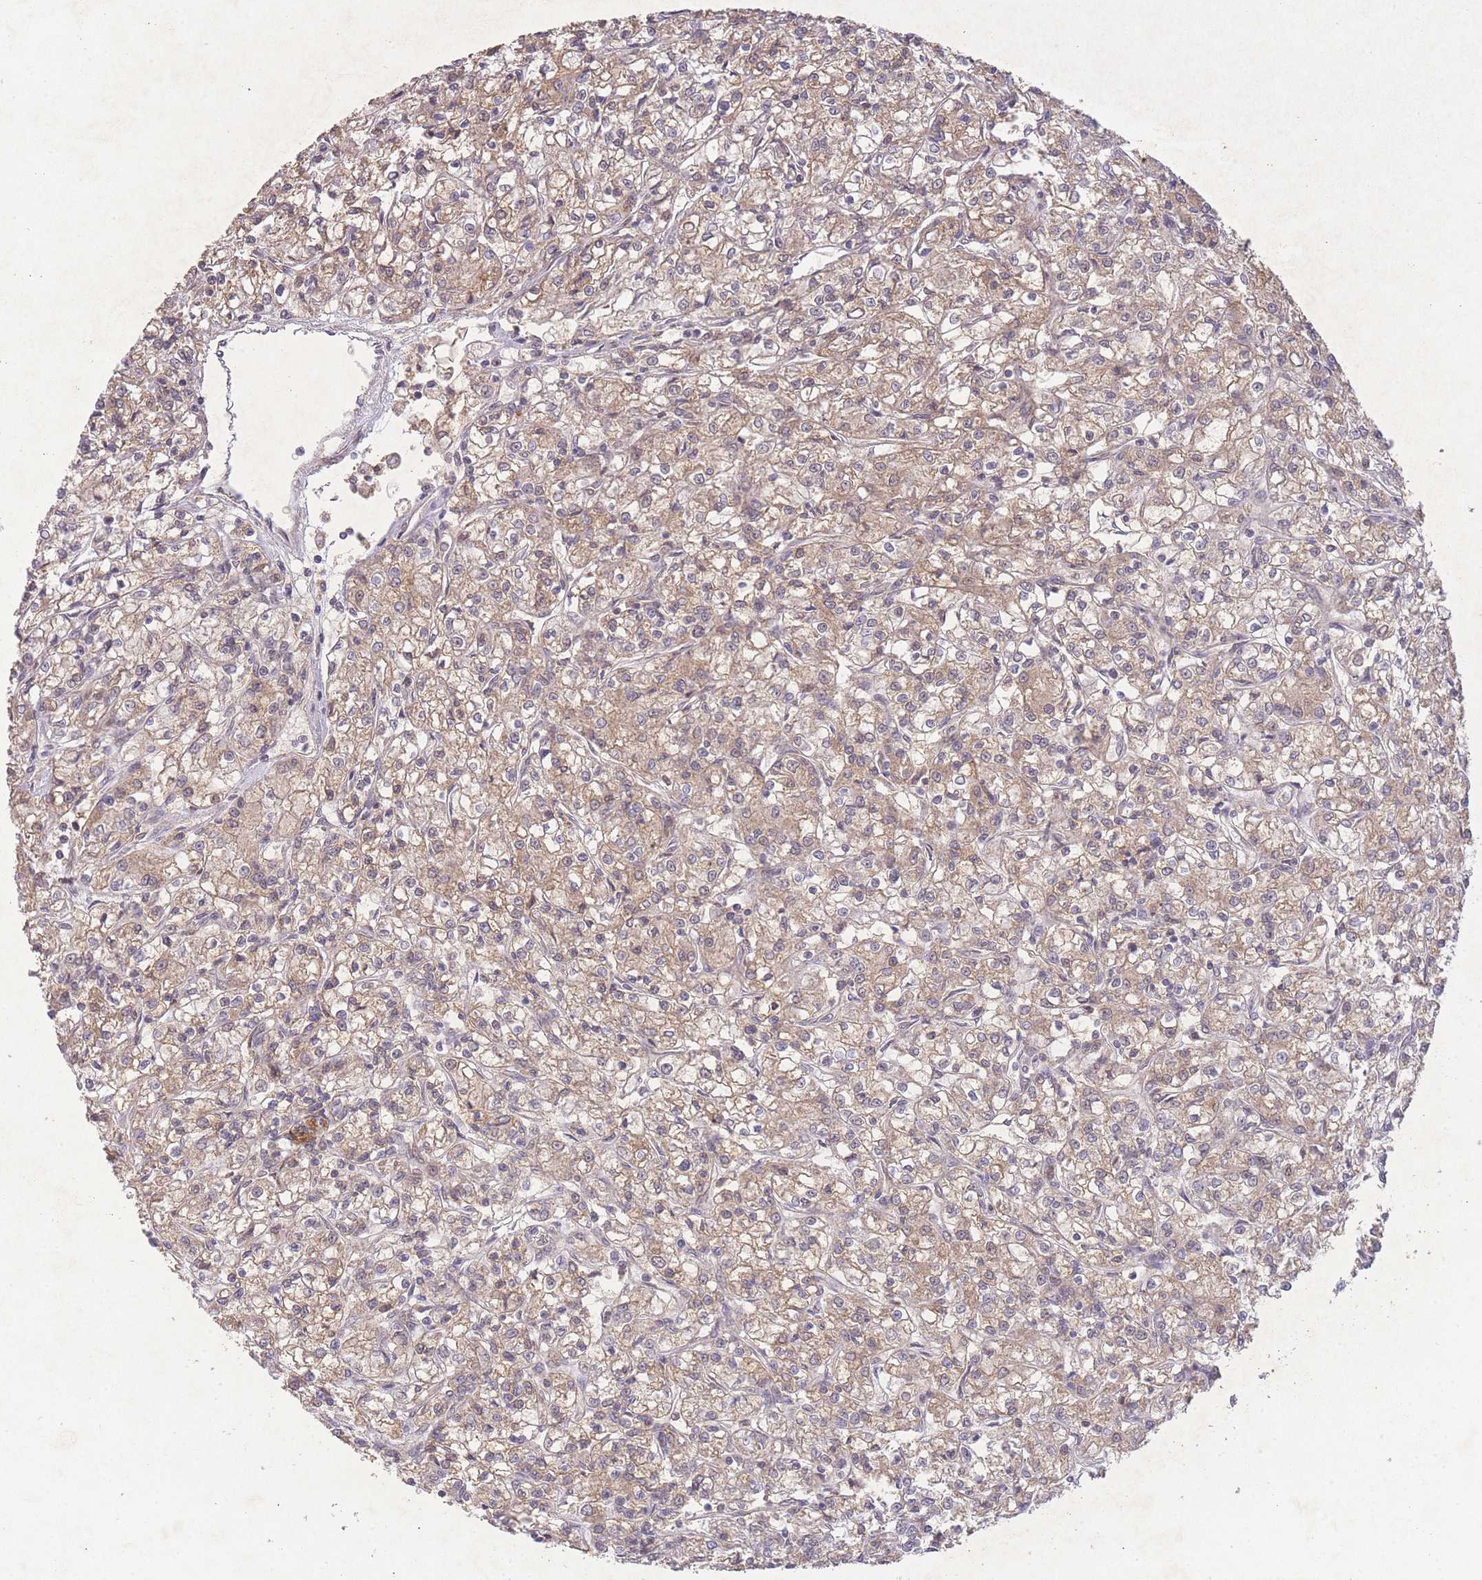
{"staining": {"intensity": "moderate", "quantity": "25%-75%", "location": "cytoplasmic/membranous"}, "tissue": "renal cancer", "cell_type": "Tumor cells", "image_type": "cancer", "snomed": [{"axis": "morphology", "description": "Adenocarcinoma, NOS"}, {"axis": "topography", "description": "Kidney"}], "caption": "Moderate cytoplasmic/membranous positivity is present in approximately 25%-75% of tumor cells in renal adenocarcinoma. (IHC, brightfield microscopy, high magnification).", "gene": "RNF144B", "patient": {"sex": "female", "age": 59}}